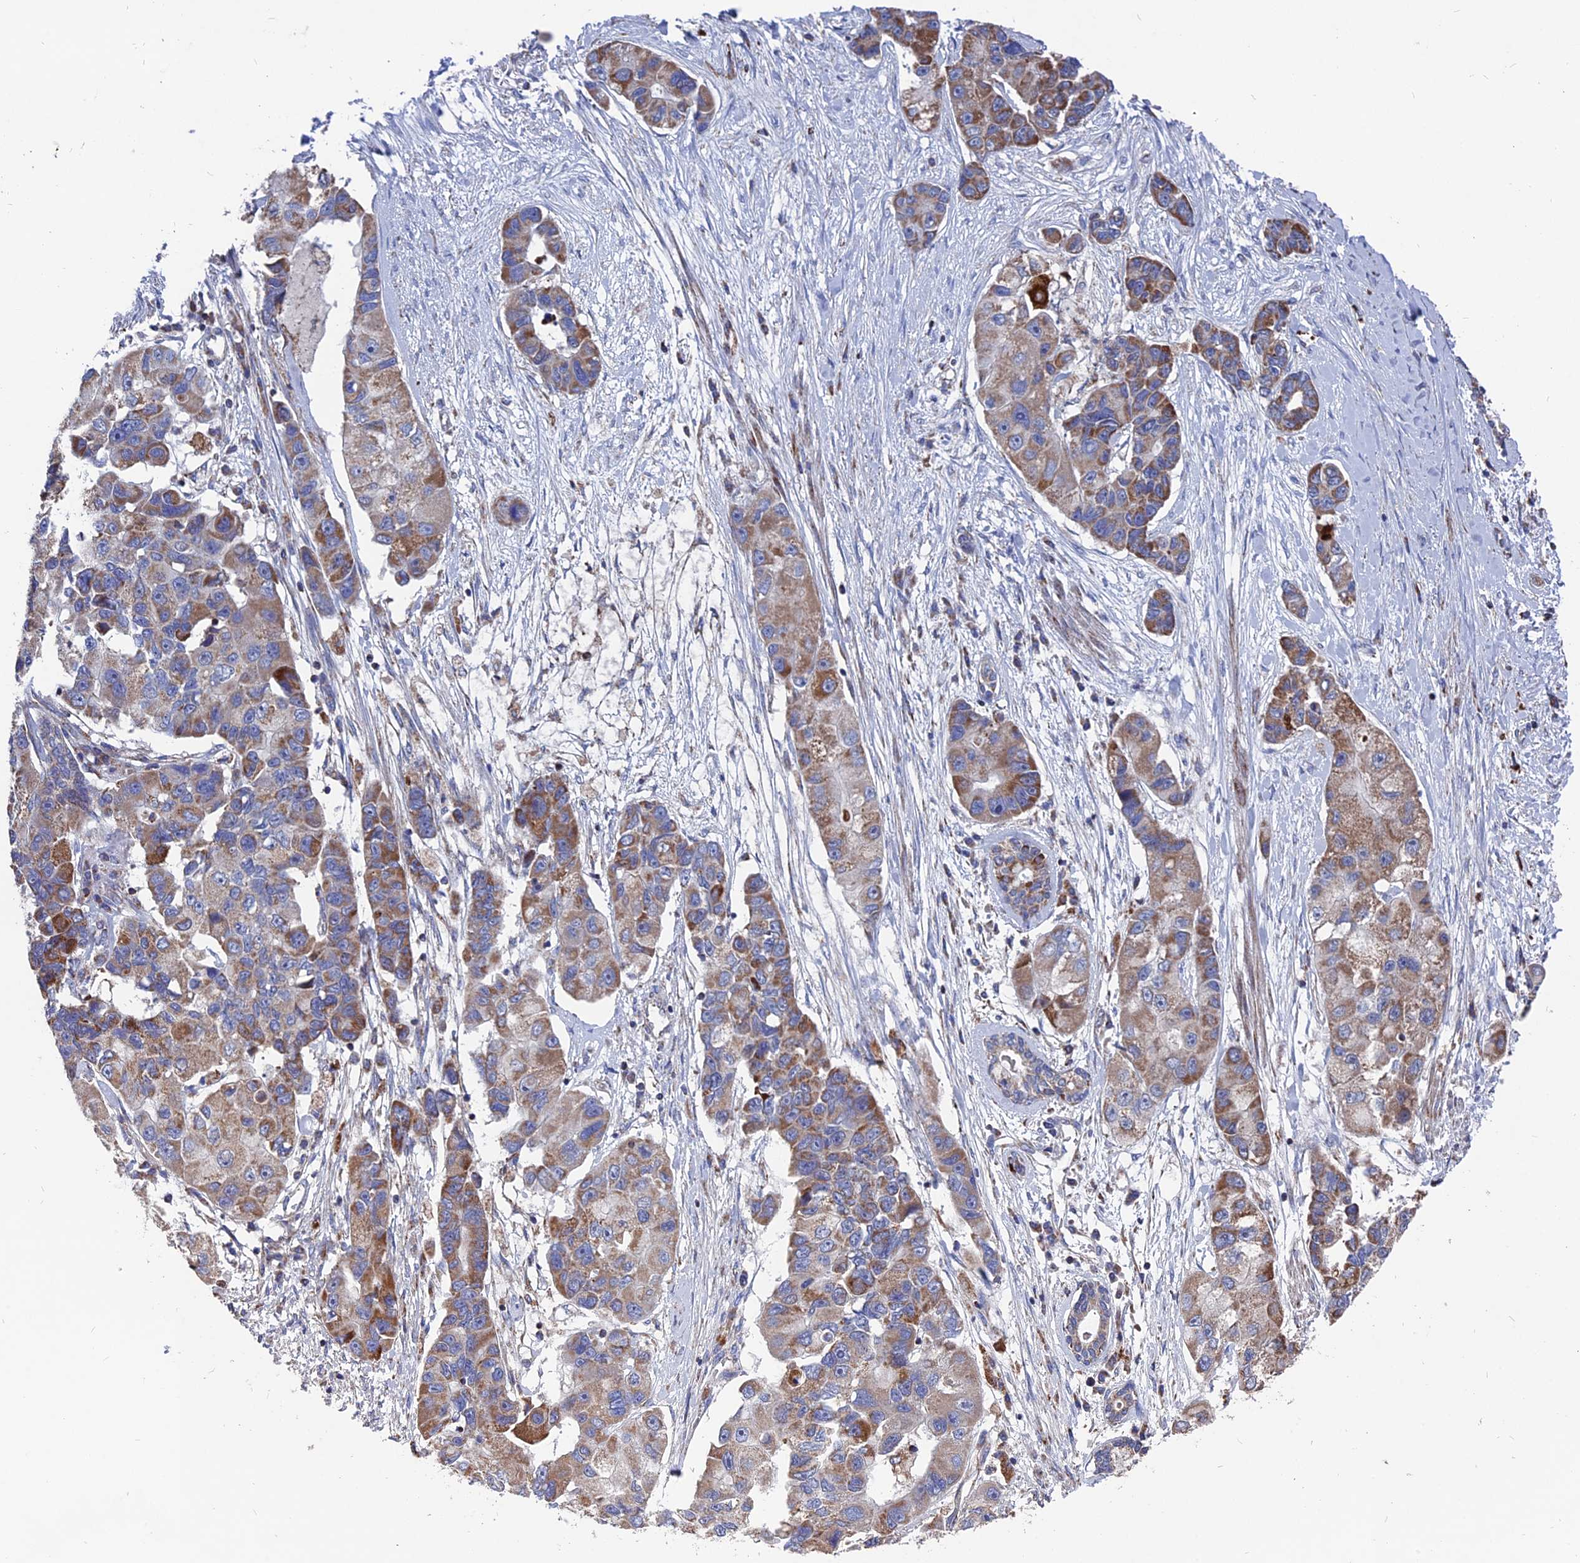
{"staining": {"intensity": "moderate", "quantity": "25%-75%", "location": "cytoplasmic/membranous"}, "tissue": "lung cancer", "cell_type": "Tumor cells", "image_type": "cancer", "snomed": [{"axis": "morphology", "description": "Adenocarcinoma, NOS"}, {"axis": "topography", "description": "Lung"}], "caption": "Protein analysis of lung cancer (adenocarcinoma) tissue reveals moderate cytoplasmic/membranous expression in about 25%-75% of tumor cells.", "gene": "TGFA", "patient": {"sex": "female", "age": 54}}